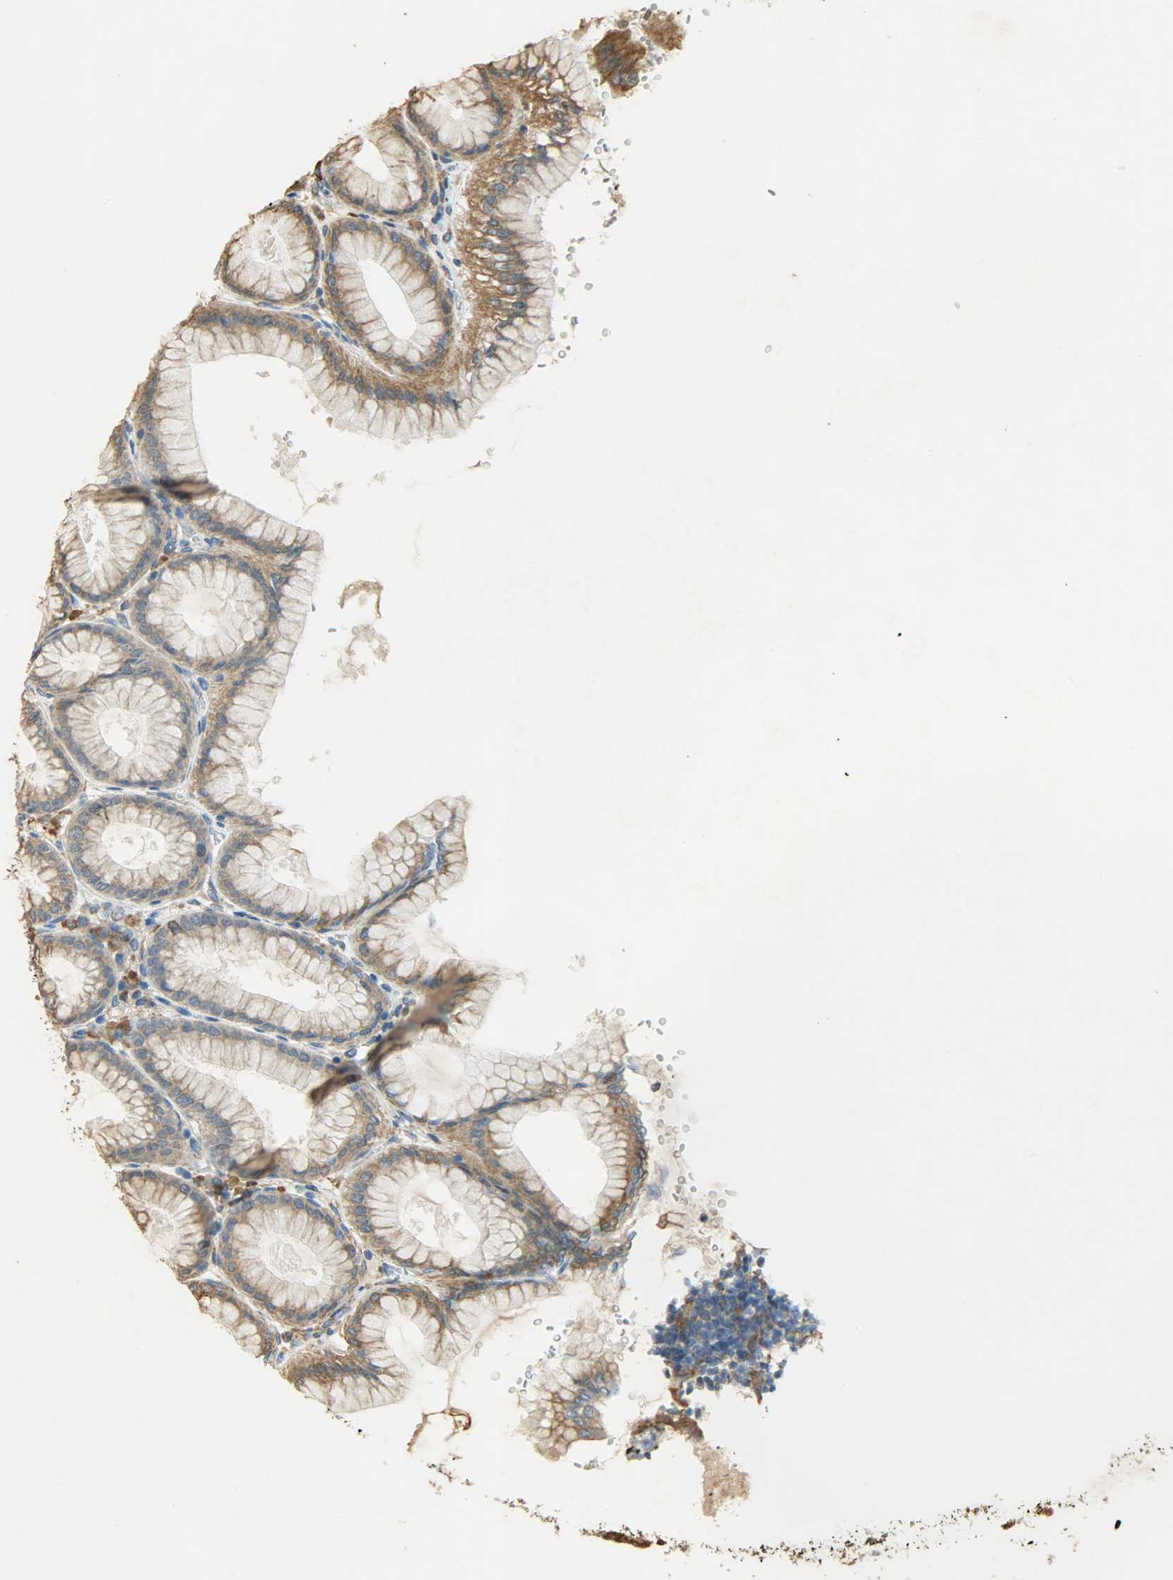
{"staining": {"intensity": "moderate", "quantity": ">75%", "location": "cytoplasmic/membranous"}, "tissue": "stomach", "cell_type": "Glandular cells", "image_type": "normal", "snomed": [{"axis": "morphology", "description": "Normal tissue, NOS"}, {"axis": "topography", "description": "Stomach, upper"}], "caption": "Stomach stained with a brown dye exhibits moderate cytoplasmic/membranous positive staining in approximately >75% of glandular cells.", "gene": "HSPA5", "patient": {"sex": "female", "age": 56}}